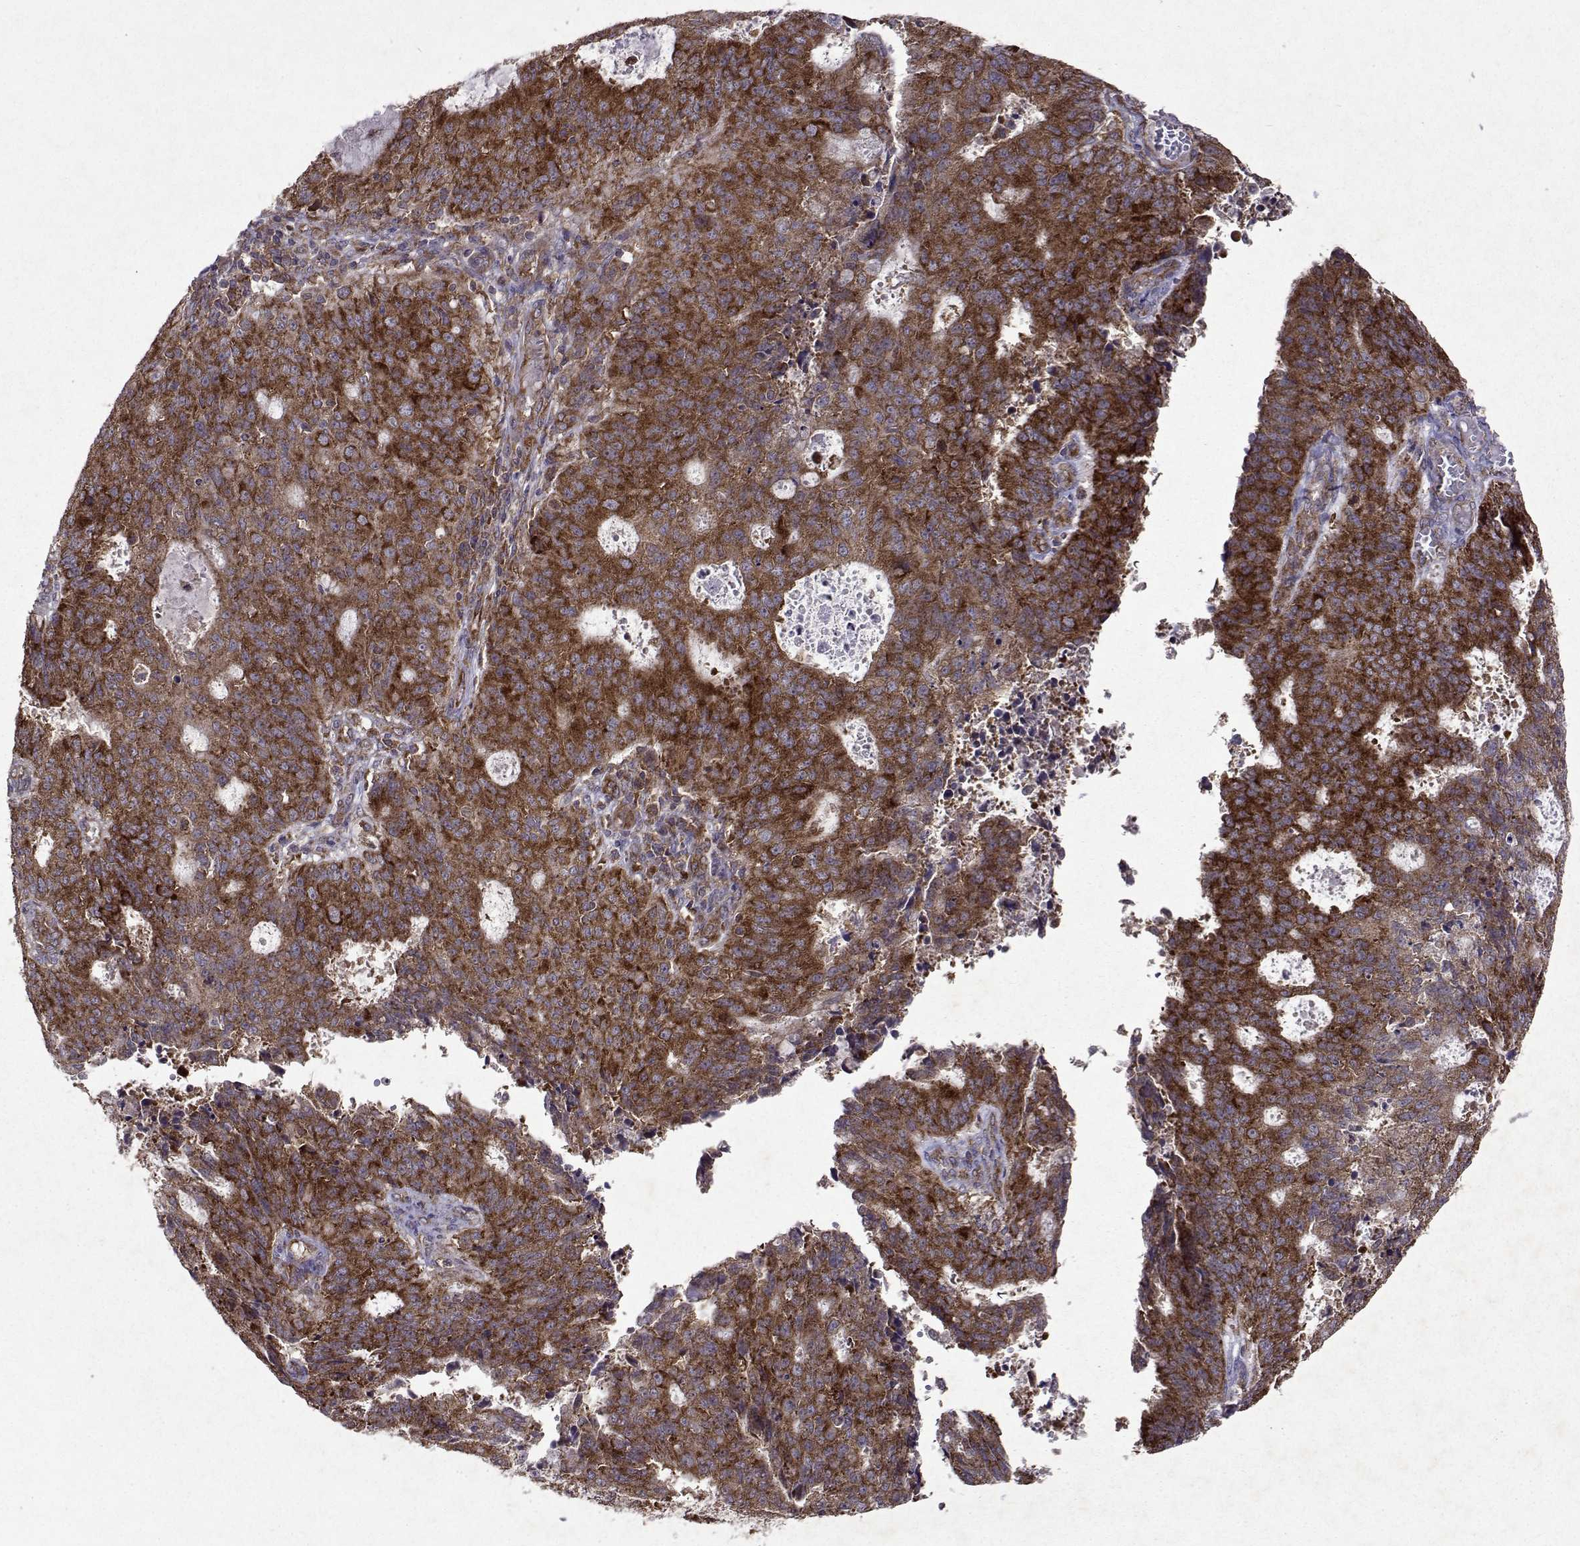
{"staining": {"intensity": "strong", "quantity": ">75%", "location": "cytoplasmic/membranous"}, "tissue": "endometrial cancer", "cell_type": "Tumor cells", "image_type": "cancer", "snomed": [{"axis": "morphology", "description": "Adenocarcinoma, NOS"}, {"axis": "topography", "description": "Endometrium"}], "caption": "High-magnification brightfield microscopy of adenocarcinoma (endometrial) stained with DAB (3,3'-diaminobenzidine) (brown) and counterstained with hematoxylin (blue). tumor cells exhibit strong cytoplasmic/membranous positivity is seen in about>75% of cells.", "gene": "TARBP2", "patient": {"sex": "female", "age": 82}}